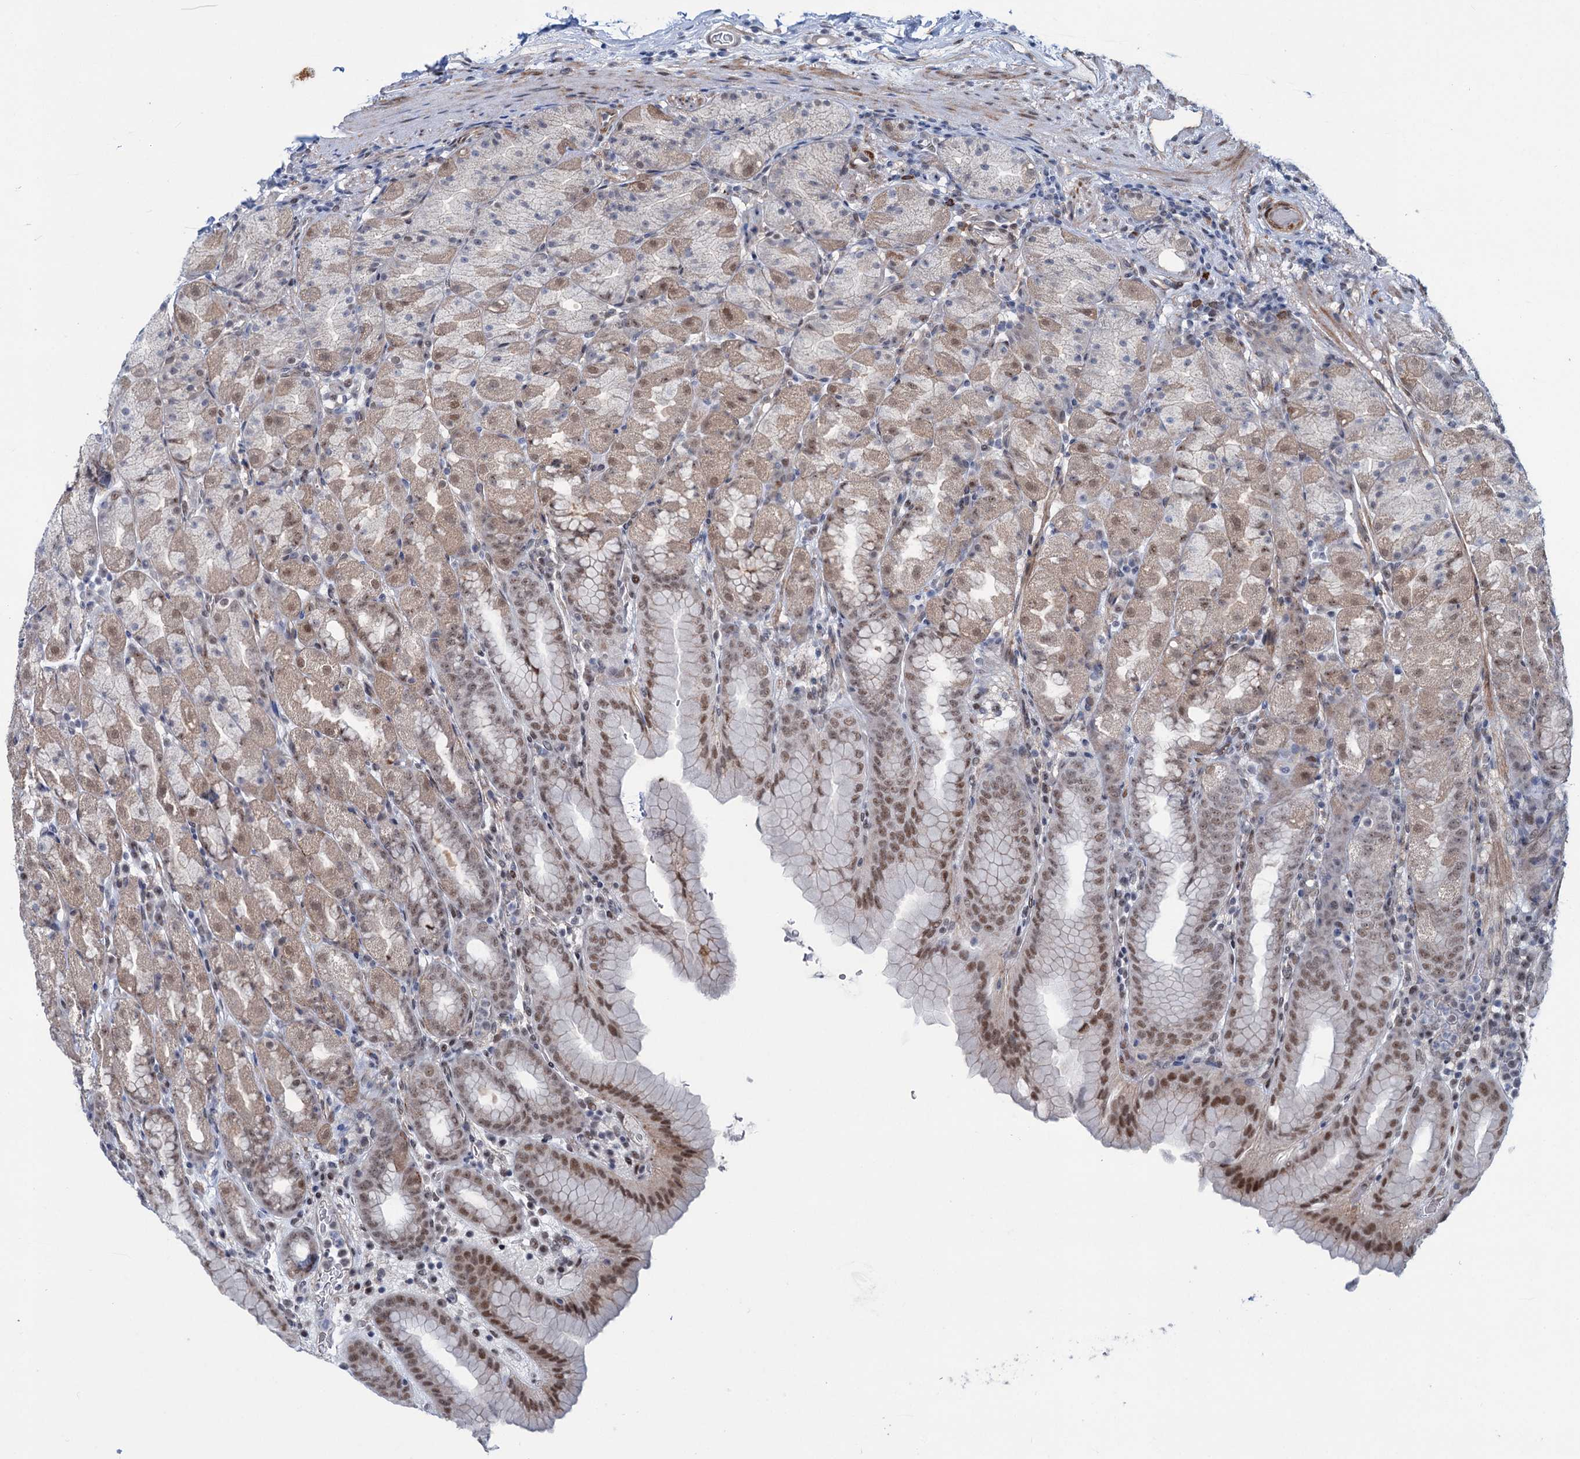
{"staining": {"intensity": "moderate", "quantity": "25%-75%", "location": "cytoplasmic/membranous,nuclear"}, "tissue": "stomach", "cell_type": "Glandular cells", "image_type": "normal", "snomed": [{"axis": "morphology", "description": "Normal tissue, NOS"}, {"axis": "topography", "description": "Stomach, upper"}], "caption": "This histopathology image exhibits unremarkable stomach stained with immunohistochemistry to label a protein in brown. The cytoplasmic/membranous,nuclear of glandular cells show moderate positivity for the protein. Nuclei are counter-stained blue.", "gene": "FAM53A", "patient": {"sex": "male", "age": 68}}